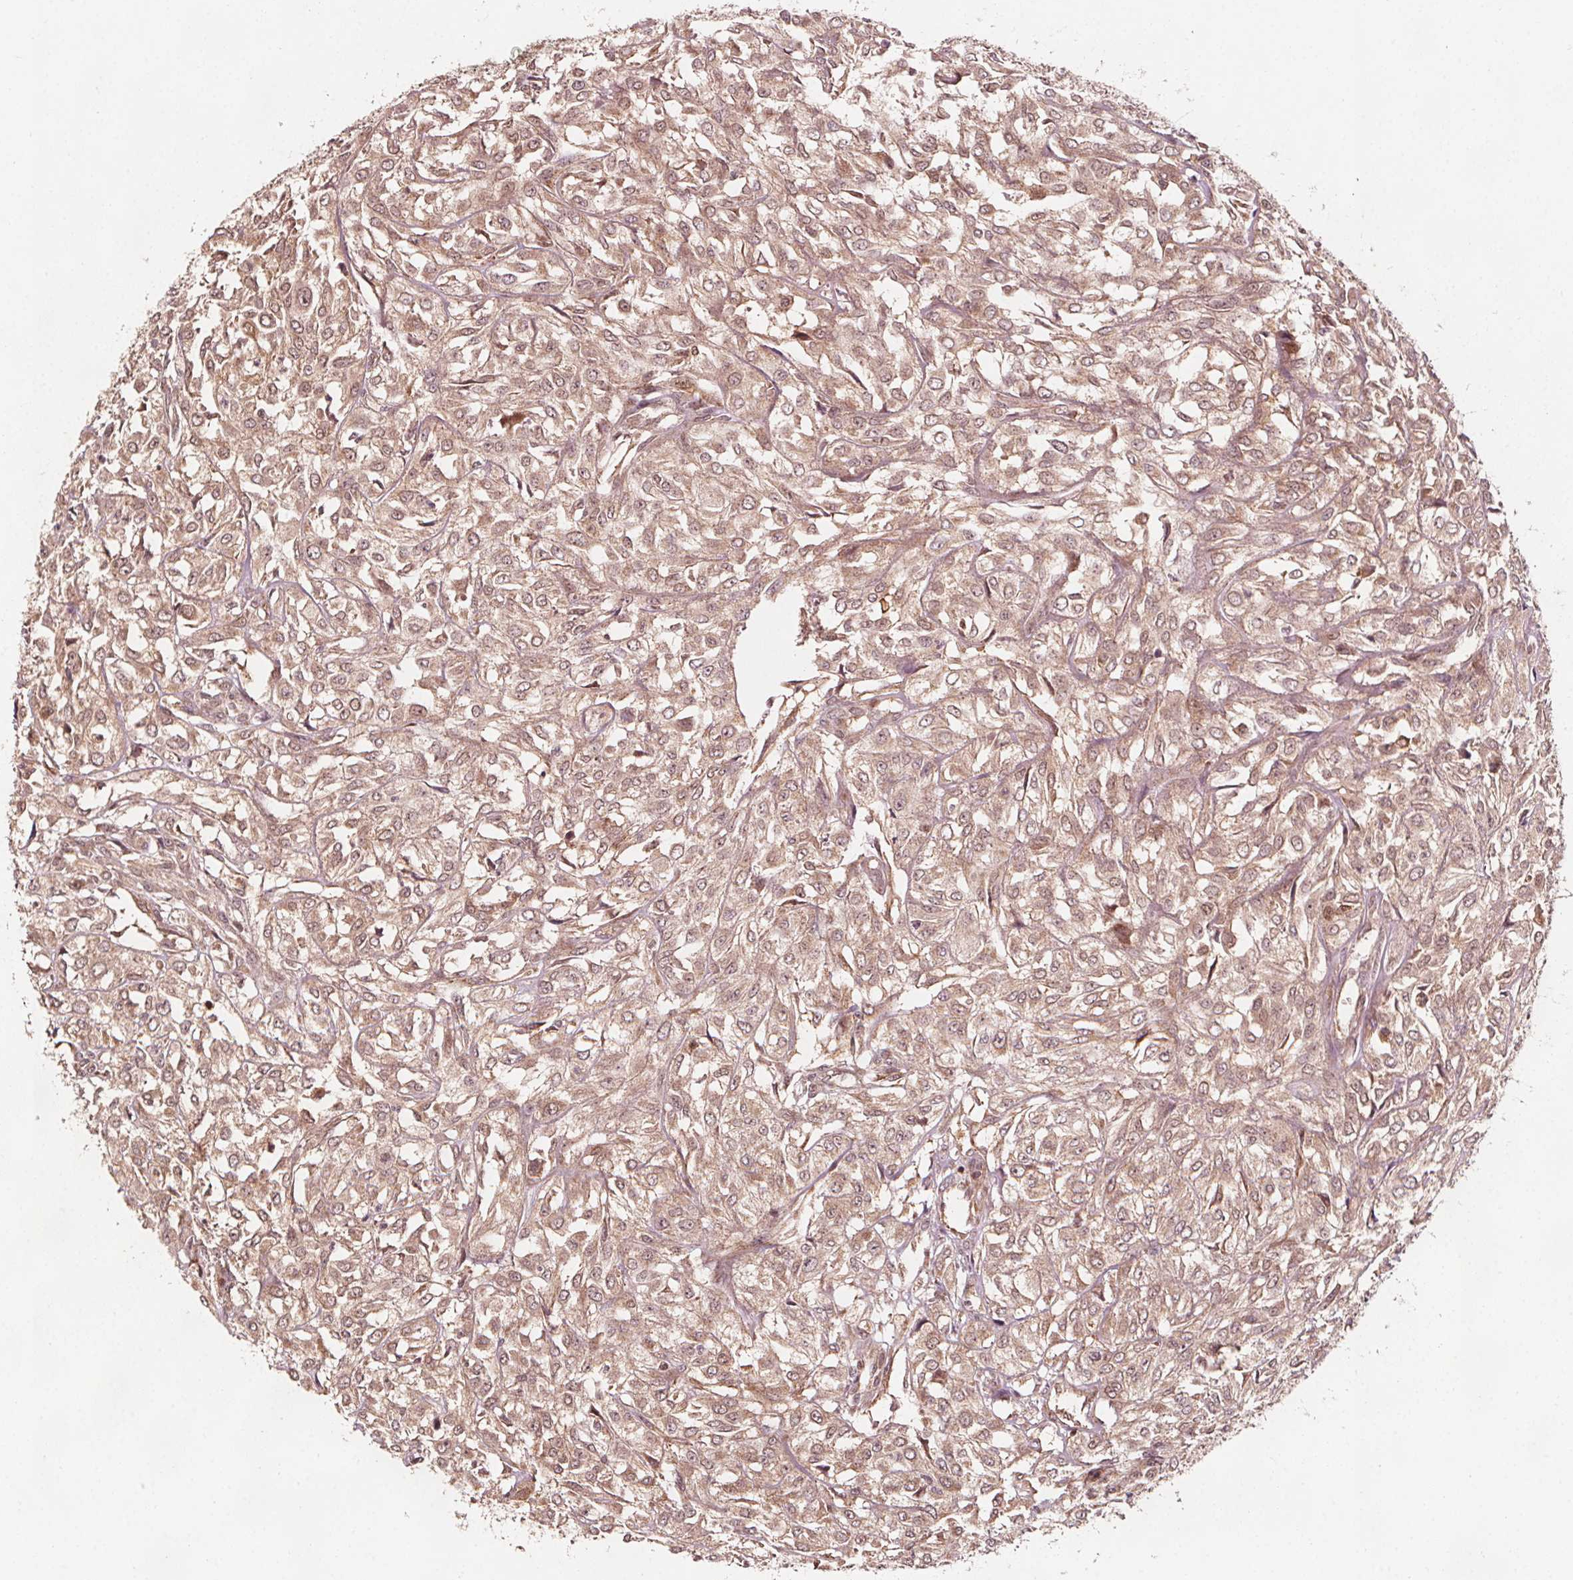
{"staining": {"intensity": "moderate", "quantity": ">75%", "location": "cytoplasmic/membranous"}, "tissue": "urothelial cancer", "cell_type": "Tumor cells", "image_type": "cancer", "snomed": [{"axis": "morphology", "description": "Urothelial carcinoma, High grade"}, {"axis": "topography", "description": "Urinary bladder"}], "caption": "Approximately >75% of tumor cells in human urothelial cancer exhibit moderate cytoplasmic/membranous protein positivity as visualized by brown immunohistochemical staining.", "gene": "AIP", "patient": {"sex": "male", "age": 67}}